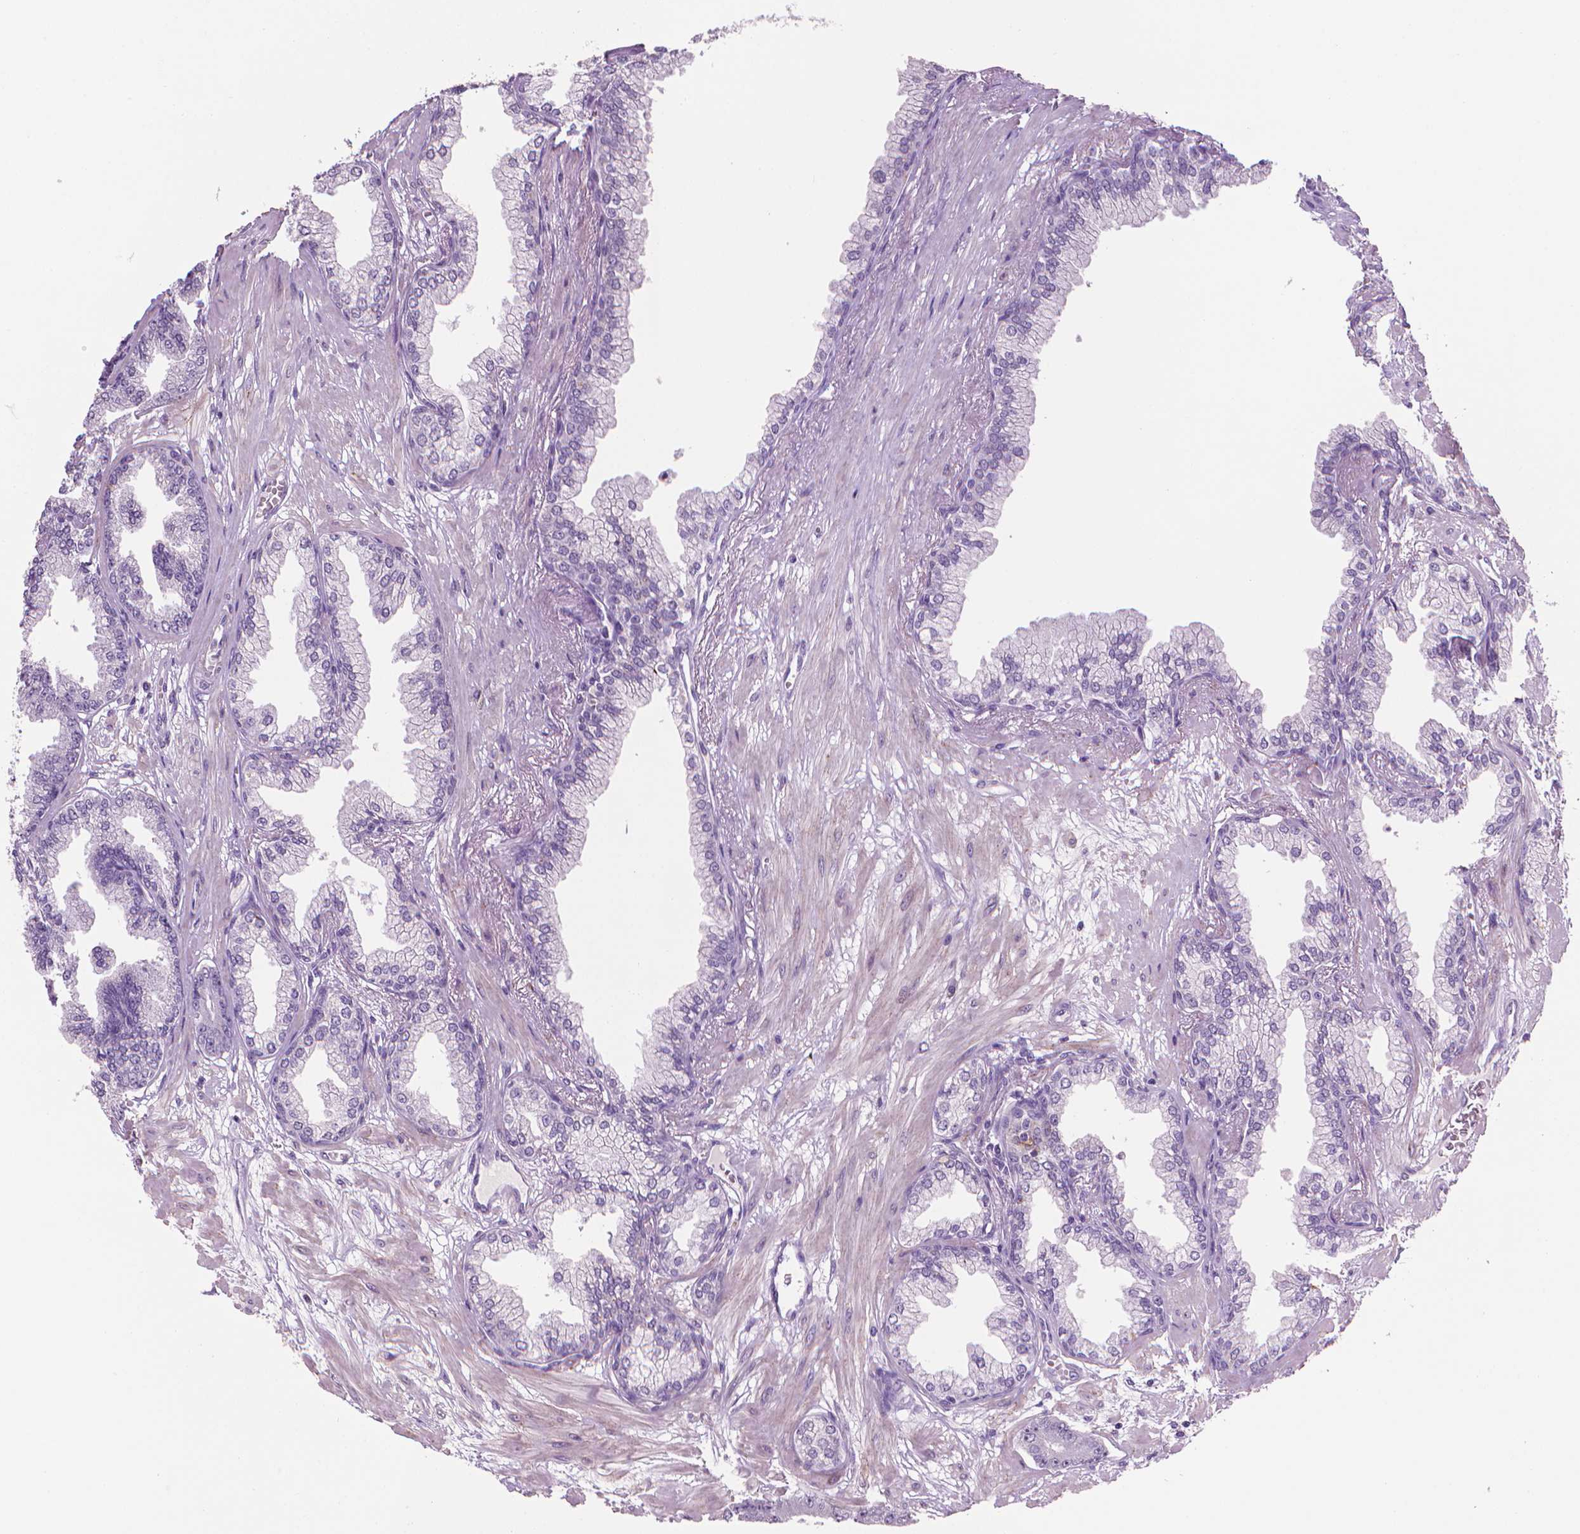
{"staining": {"intensity": "negative", "quantity": "none", "location": "none"}, "tissue": "prostate cancer", "cell_type": "Tumor cells", "image_type": "cancer", "snomed": [{"axis": "morphology", "description": "Adenocarcinoma, Low grade"}, {"axis": "topography", "description": "Prostate"}], "caption": "An immunohistochemistry (IHC) image of adenocarcinoma (low-grade) (prostate) is shown. There is no staining in tumor cells of adenocarcinoma (low-grade) (prostate).", "gene": "MUC1", "patient": {"sex": "male", "age": 64}}